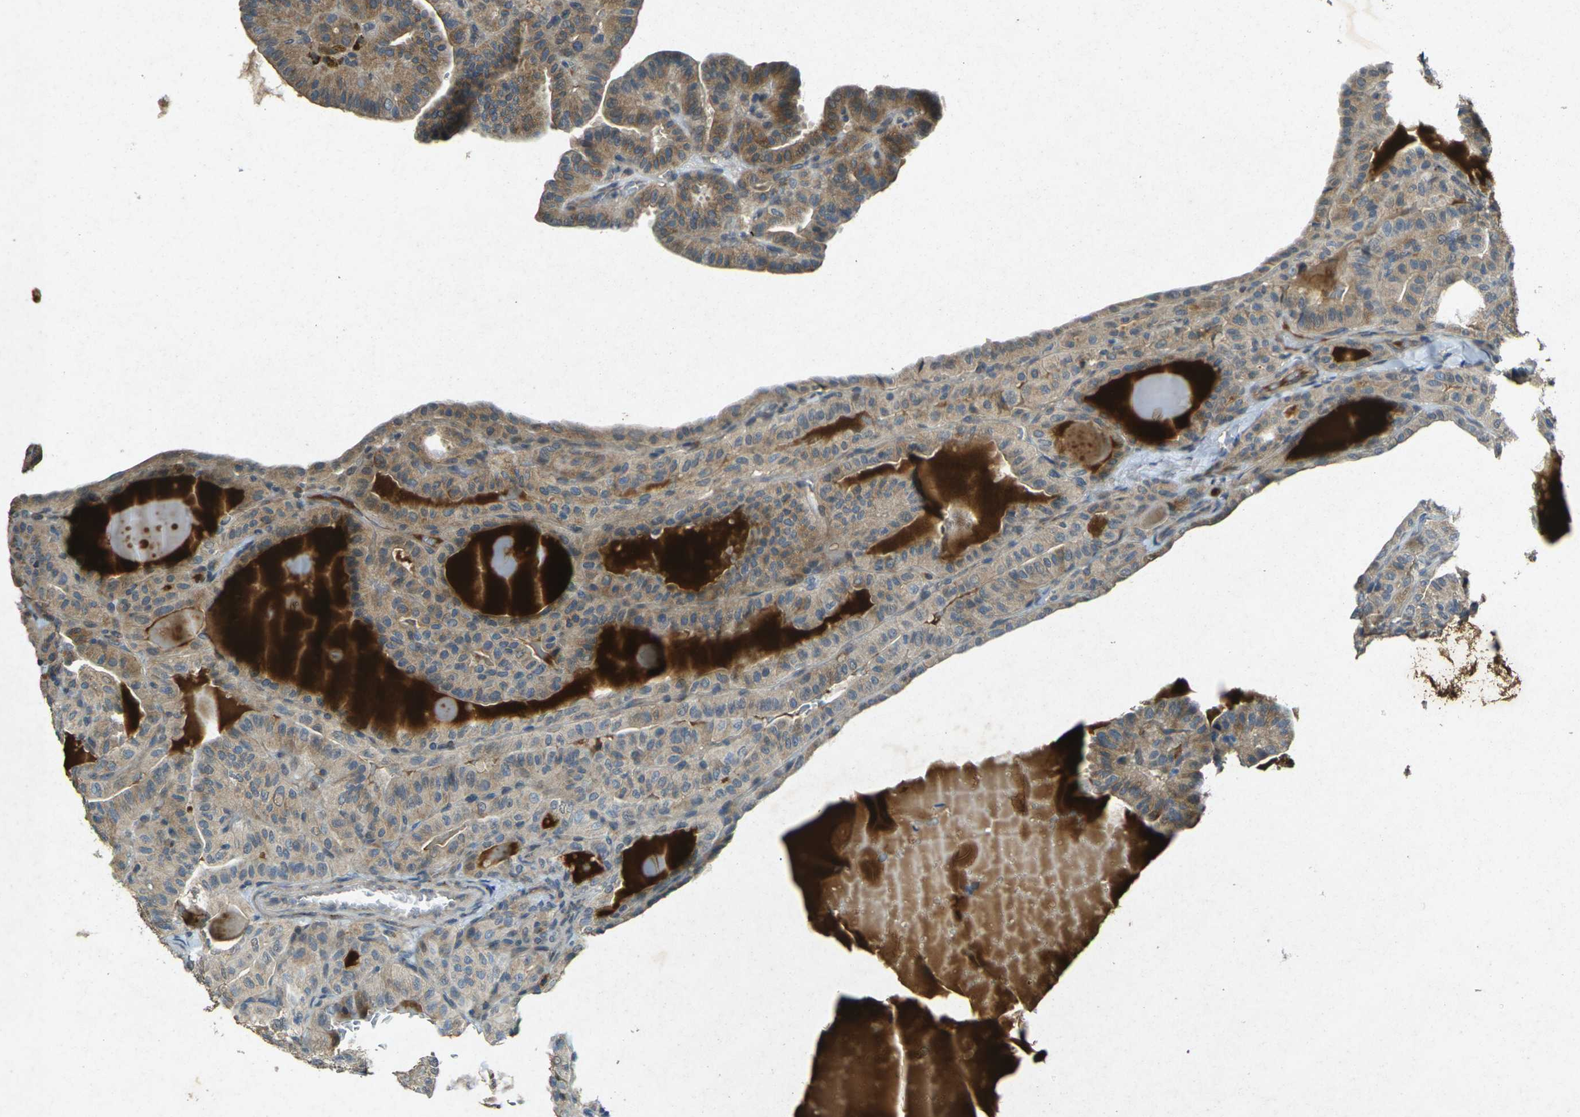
{"staining": {"intensity": "moderate", "quantity": ">75%", "location": "cytoplasmic/membranous"}, "tissue": "thyroid cancer", "cell_type": "Tumor cells", "image_type": "cancer", "snomed": [{"axis": "morphology", "description": "Papillary adenocarcinoma, NOS"}, {"axis": "topography", "description": "Thyroid gland"}], "caption": "Immunohistochemical staining of human thyroid cancer (papillary adenocarcinoma) demonstrates medium levels of moderate cytoplasmic/membranous positivity in about >75% of tumor cells. The staining was performed using DAB (3,3'-diaminobenzidine), with brown indicating positive protein expression. Nuclei are stained blue with hematoxylin.", "gene": "RGMA", "patient": {"sex": "male", "age": 77}}